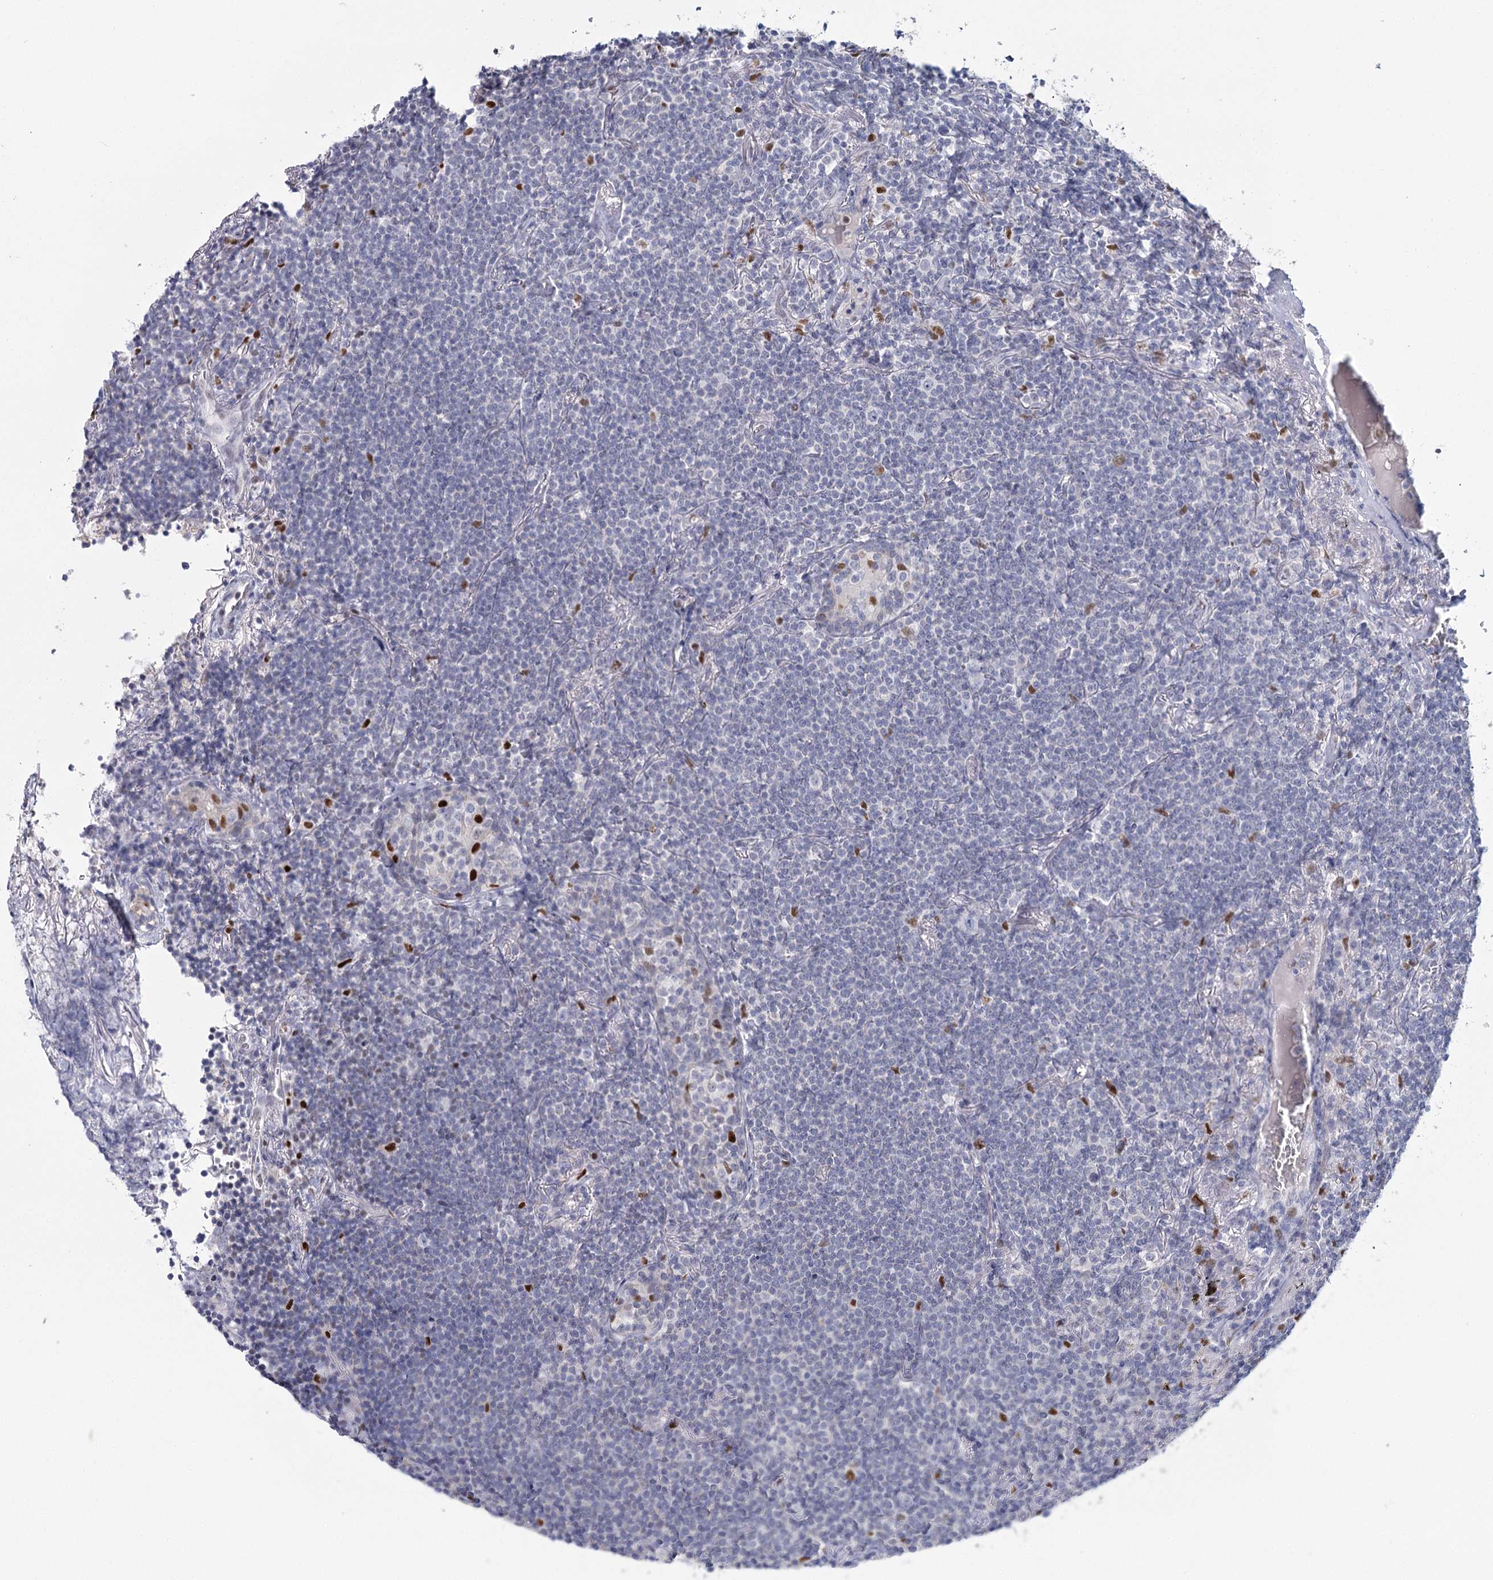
{"staining": {"intensity": "negative", "quantity": "none", "location": "none"}, "tissue": "lymphoma", "cell_type": "Tumor cells", "image_type": "cancer", "snomed": [{"axis": "morphology", "description": "Malignant lymphoma, non-Hodgkin's type, Low grade"}, {"axis": "topography", "description": "Lung"}], "caption": "Tumor cells are negative for brown protein staining in malignant lymphoma, non-Hodgkin's type (low-grade).", "gene": "IGSF3", "patient": {"sex": "female", "age": 71}}